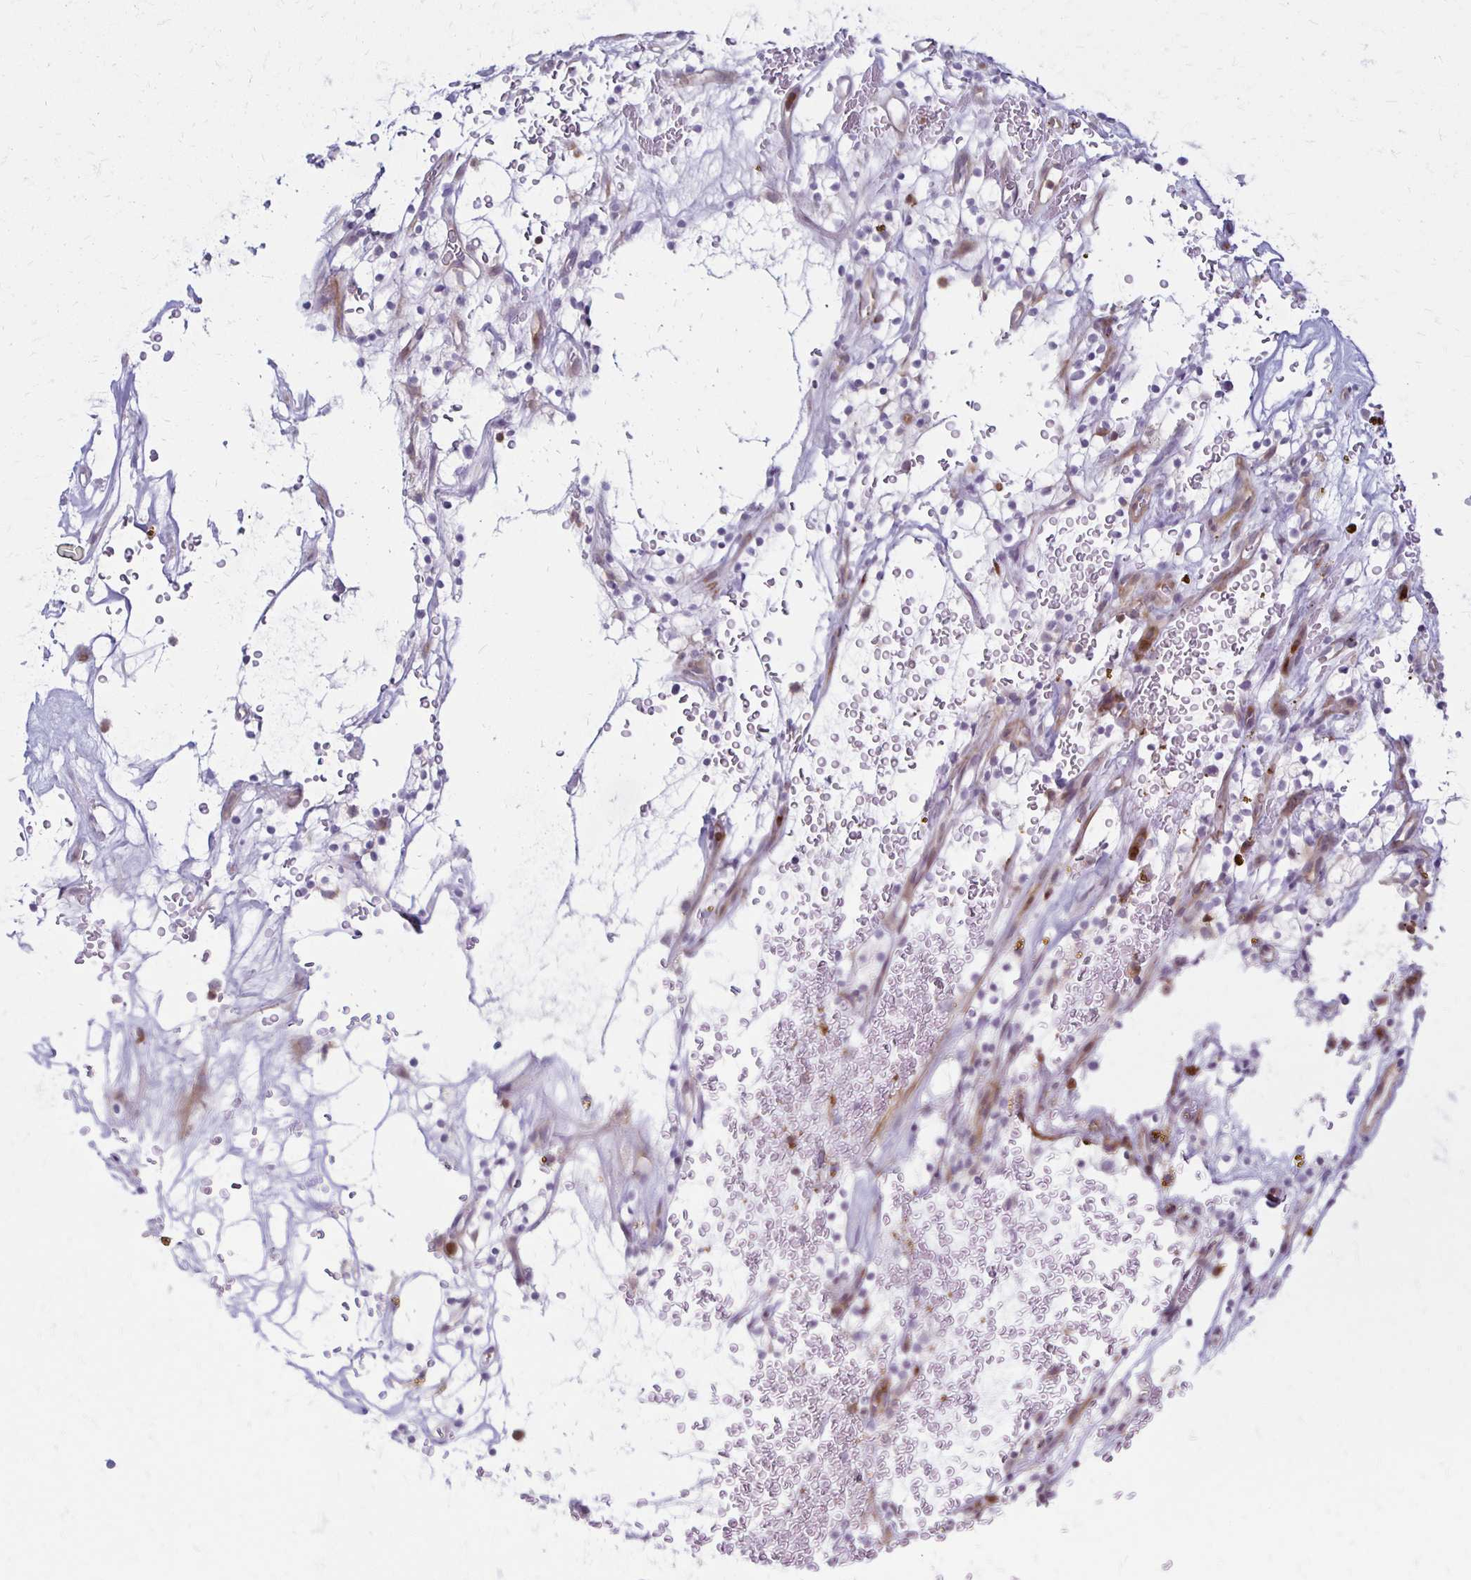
{"staining": {"intensity": "negative", "quantity": "none", "location": "none"}, "tissue": "renal cancer", "cell_type": "Tumor cells", "image_type": "cancer", "snomed": [{"axis": "morphology", "description": "Adenocarcinoma, NOS"}, {"axis": "topography", "description": "Kidney"}], "caption": "Renal cancer stained for a protein using immunohistochemistry exhibits no staining tumor cells.", "gene": "CCL21", "patient": {"sex": "female", "age": 64}}